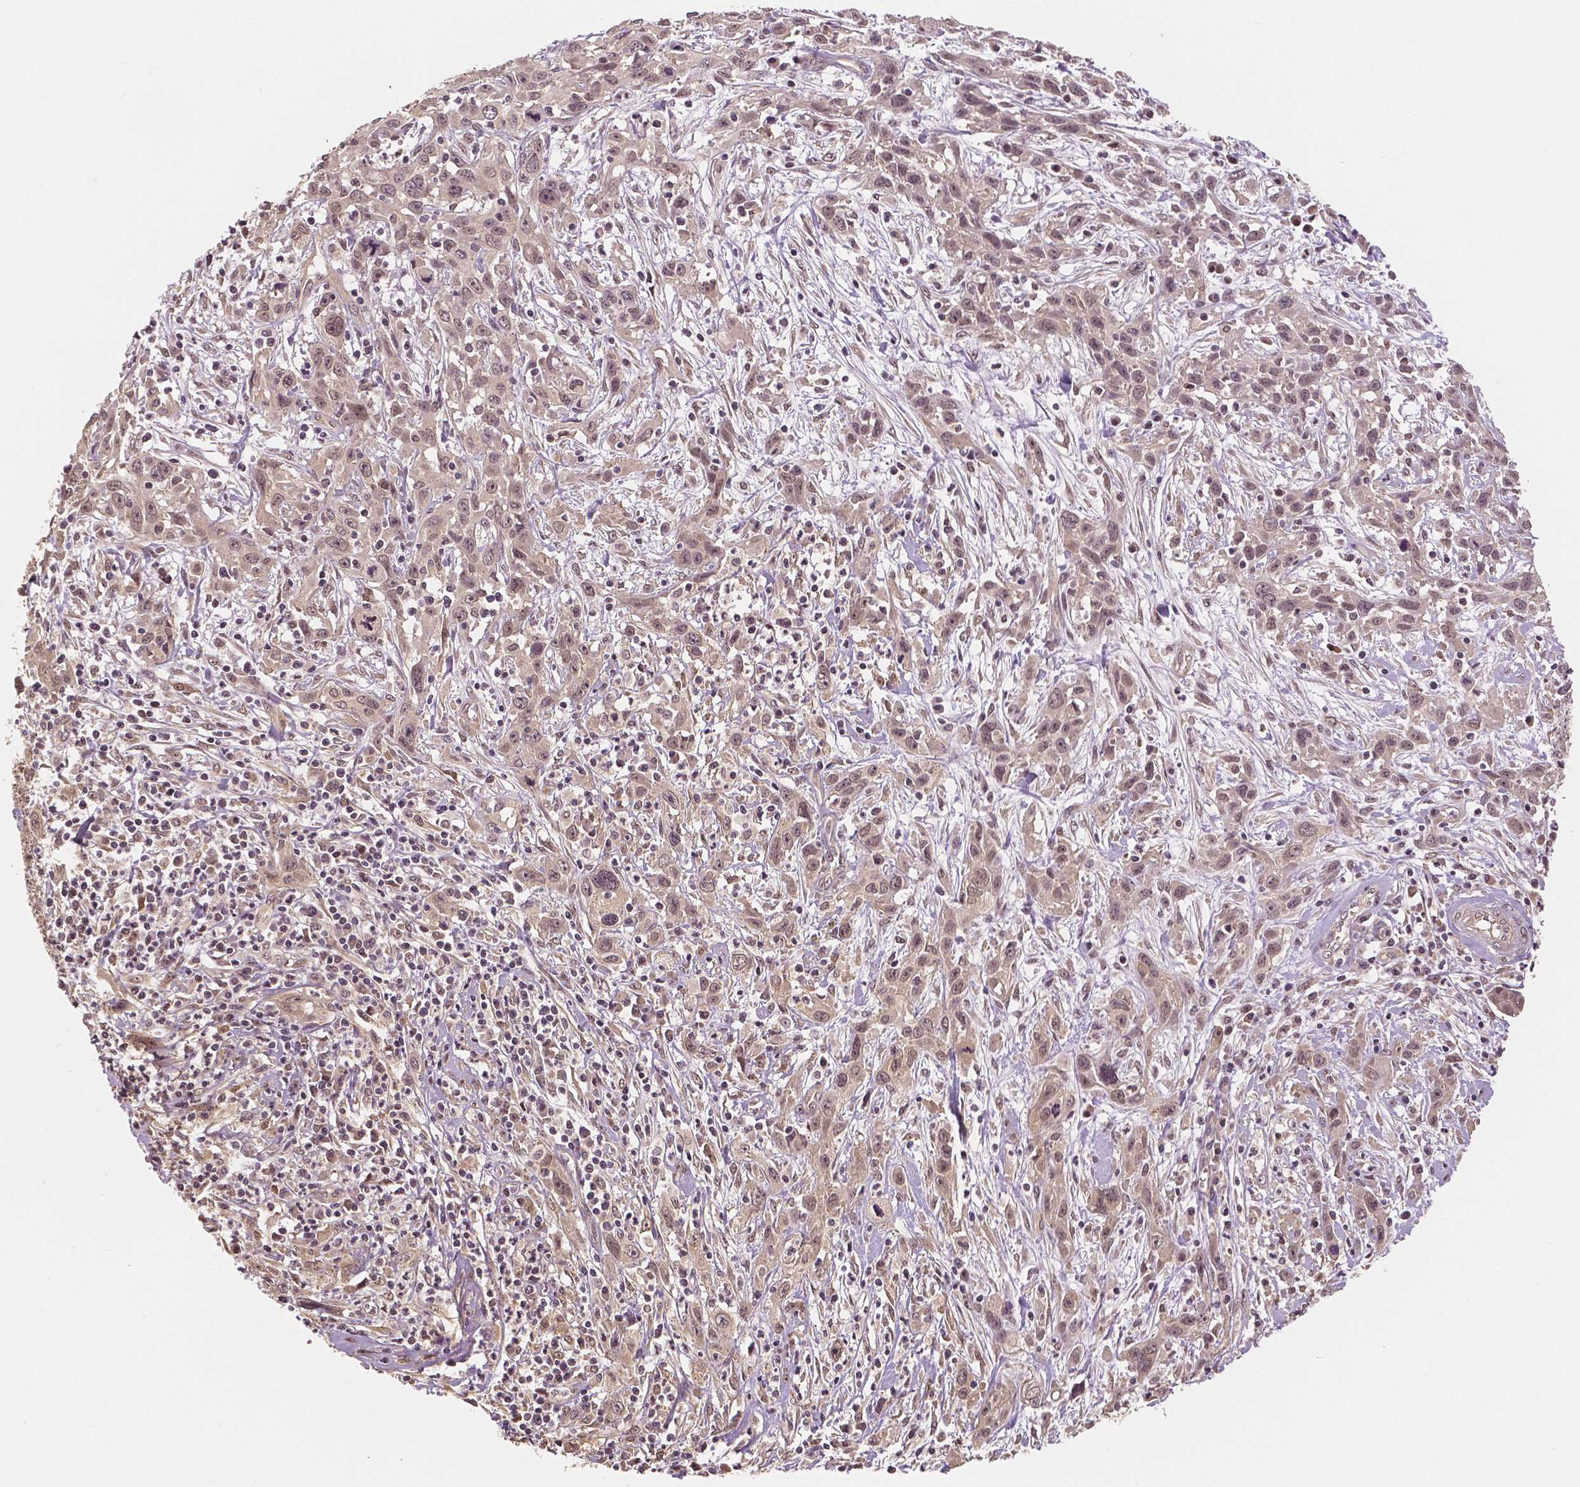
{"staining": {"intensity": "weak", "quantity": "<25%", "location": "cytoplasmic/membranous,nuclear"}, "tissue": "cervical cancer", "cell_type": "Tumor cells", "image_type": "cancer", "snomed": [{"axis": "morphology", "description": "Squamous cell carcinoma, NOS"}, {"axis": "topography", "description": "Cervix"}], "caption": "A high-resolution micrograph shows IHC staining of squamous cell carcinoma (cervical), which reveals no significant positivity in tumor cells.", "gene": "MAP1LC3B", "patient": {"sex": "female", "age": 38}}